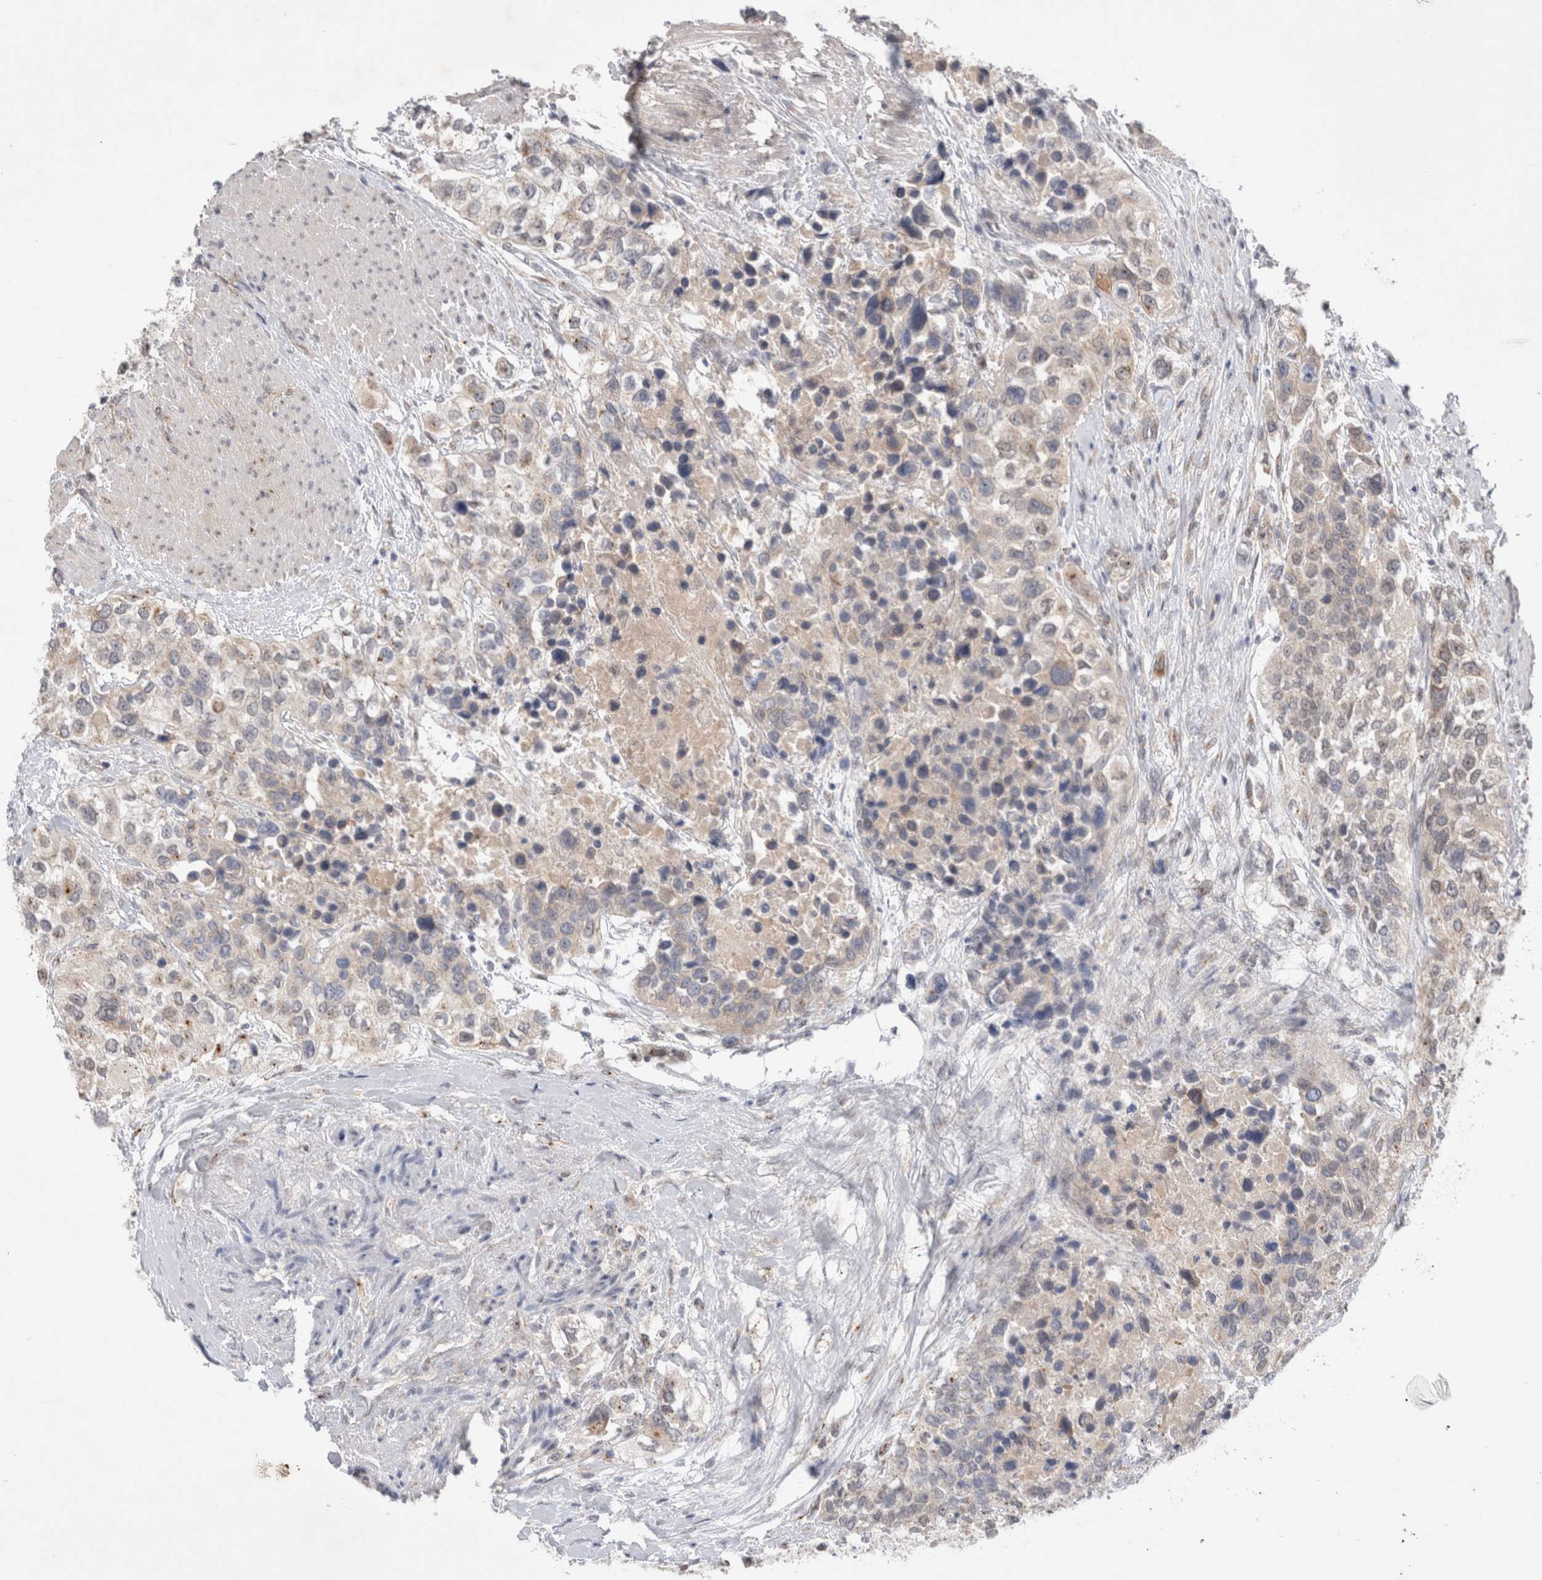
{"staining": {"intensity": "weak", "quantity": "25%-75%", "location": "cytoplasmic/membranous"}, "tissue": "urothelial cancer", "cell_type": "Tumor cells", "image_type": "cancer", "snomed": [{"axis": "morphology", "description": "Urothelial carcinoma, High grade"}, {"axis": "topography", "description": "Urinary bladder"}], "caption": "Tumor cells display low levels of weak cytoplasmic/membranous positivity in approximately 25%-75% of cells in human urothelial cancer.", "gene": "BICD2", "patient": {"sex": "female", "age": 80}}